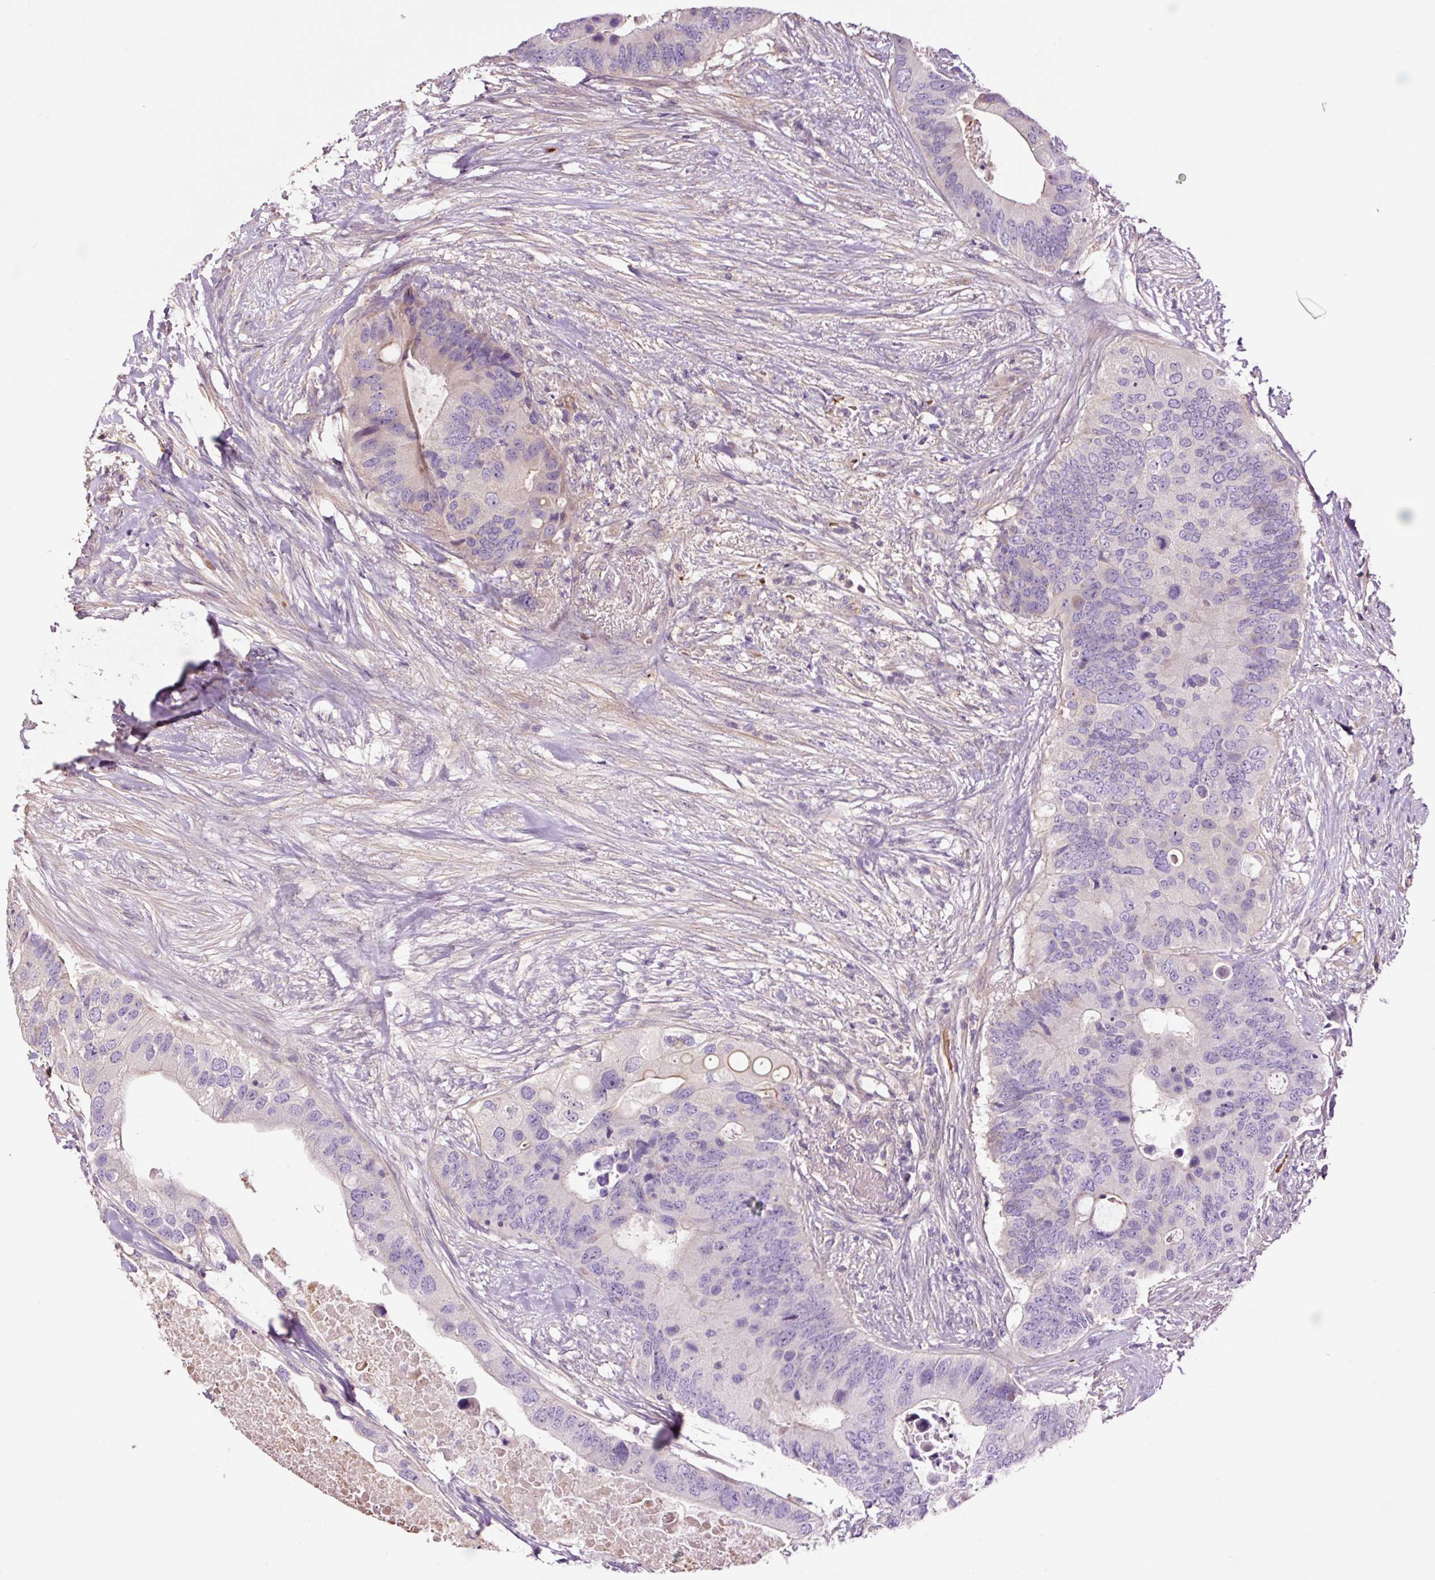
{"staining": {"intensity": "negative", "quantity": "none", "location": "none"}, "tissue": "colorectal cancer", "cell_type": "Tumor cells", "image_type": "cancer", "snomed": [{"axis": "morphology", "description": "Adenocarcinoma, NOS"}, {"axis": "topography", "description": "Colon"}], "caption": "Micrograph shows no protein positivity in tumor cells of colorectal adenocarcinoma tissue. Nuclei are stained in blue.", "gene": "TMEM235", "patient": {"sex": "male", "age": 71}}